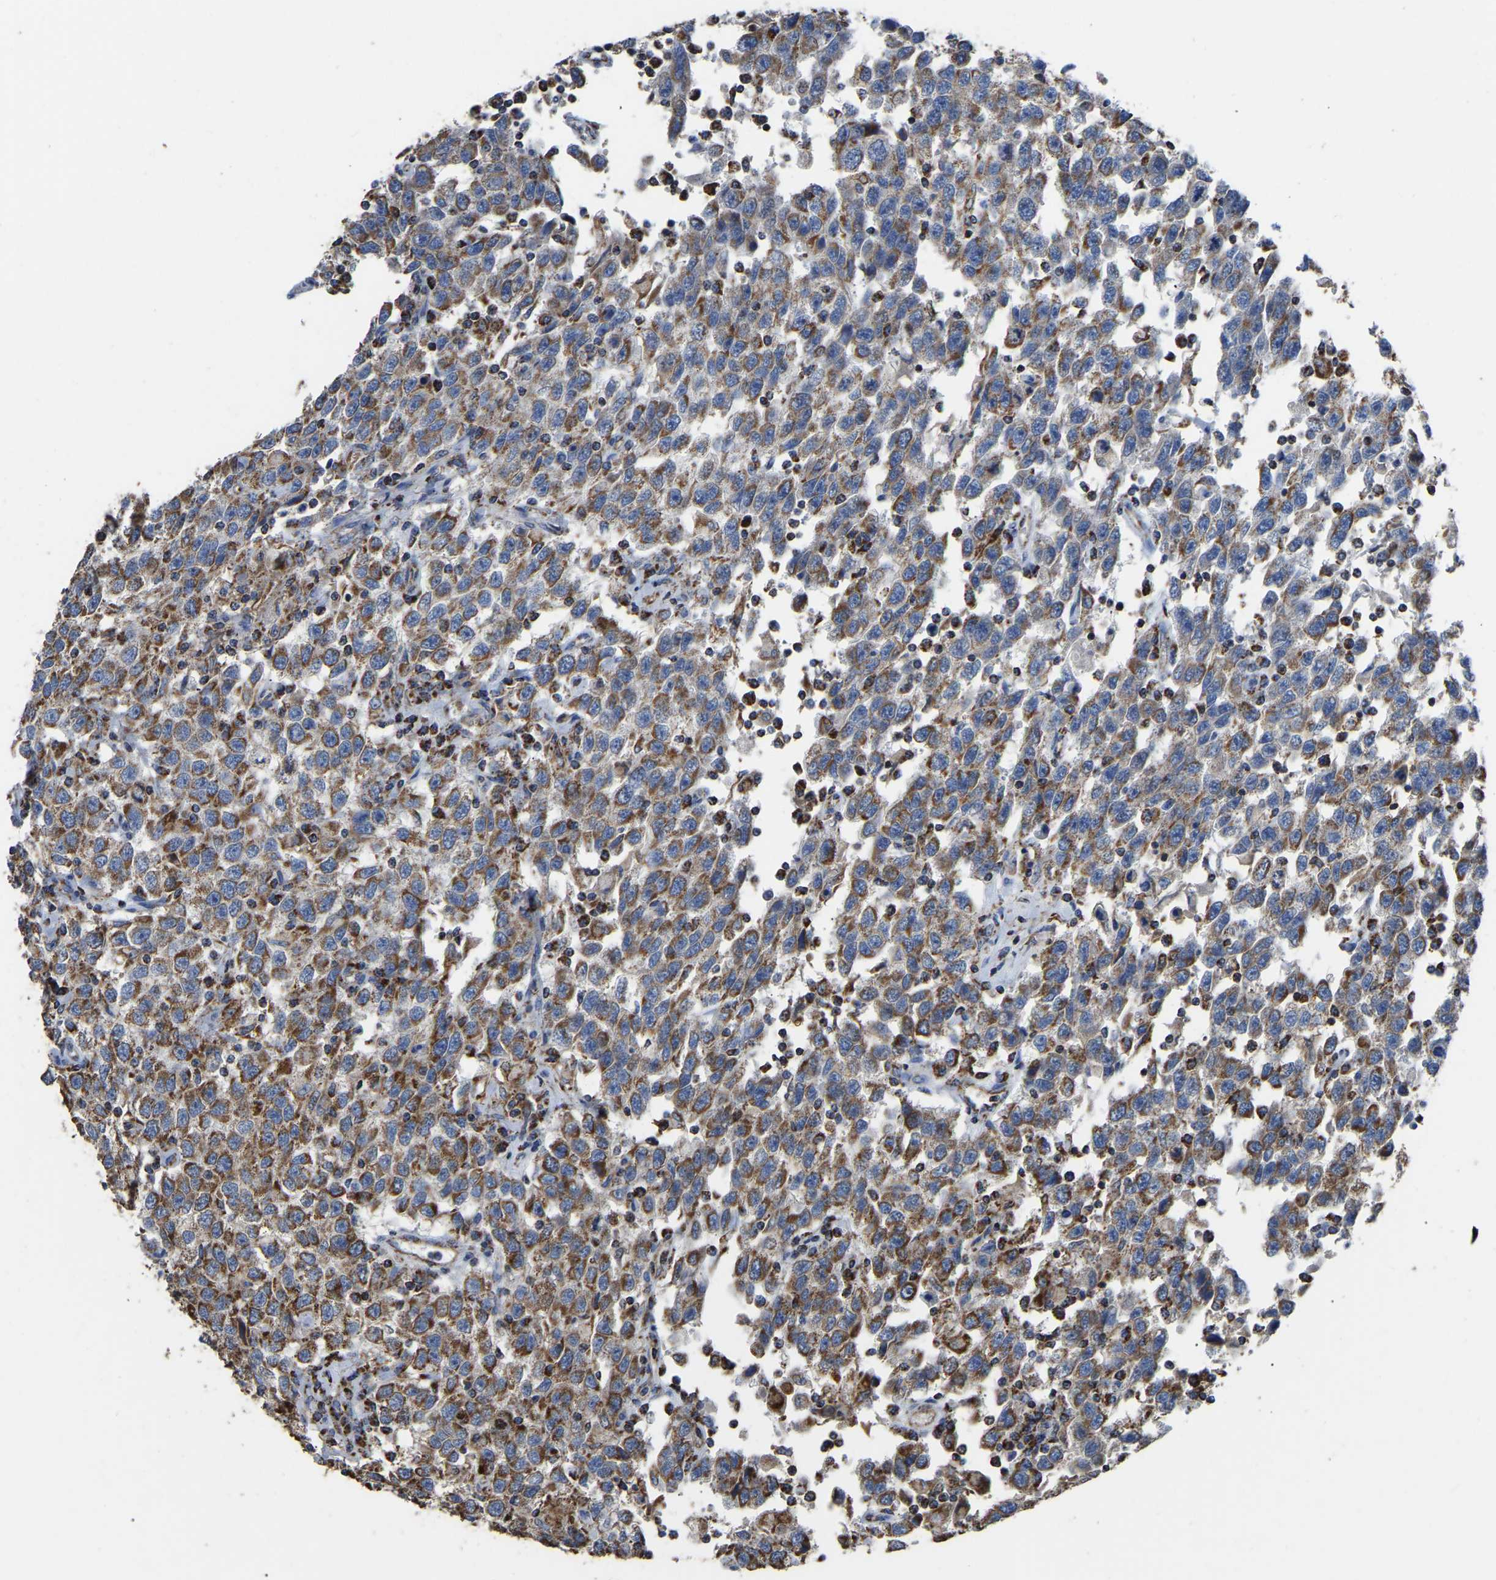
{"staining": {"intensity": "moderate", "quantity": ">75%", "location": "cytoplasmic/membranous"}, "tissue": "testis cancer", "cell_type": "Tumor cells", "image_type": "cancer", "snomed": [{"axis": "morphology", "description": "Seminoma, NOS"}, {"axis": "topography", "description": "Testis"}], "caption": "IHC image of testis seminoma stained for a protein (brown), which exhibits medium levels of moderate cytoplasmic/membranous positivity in about >75% of tumor cells.", "gene": "ETFA", "patient": {"sex": "male", "age": 41}}